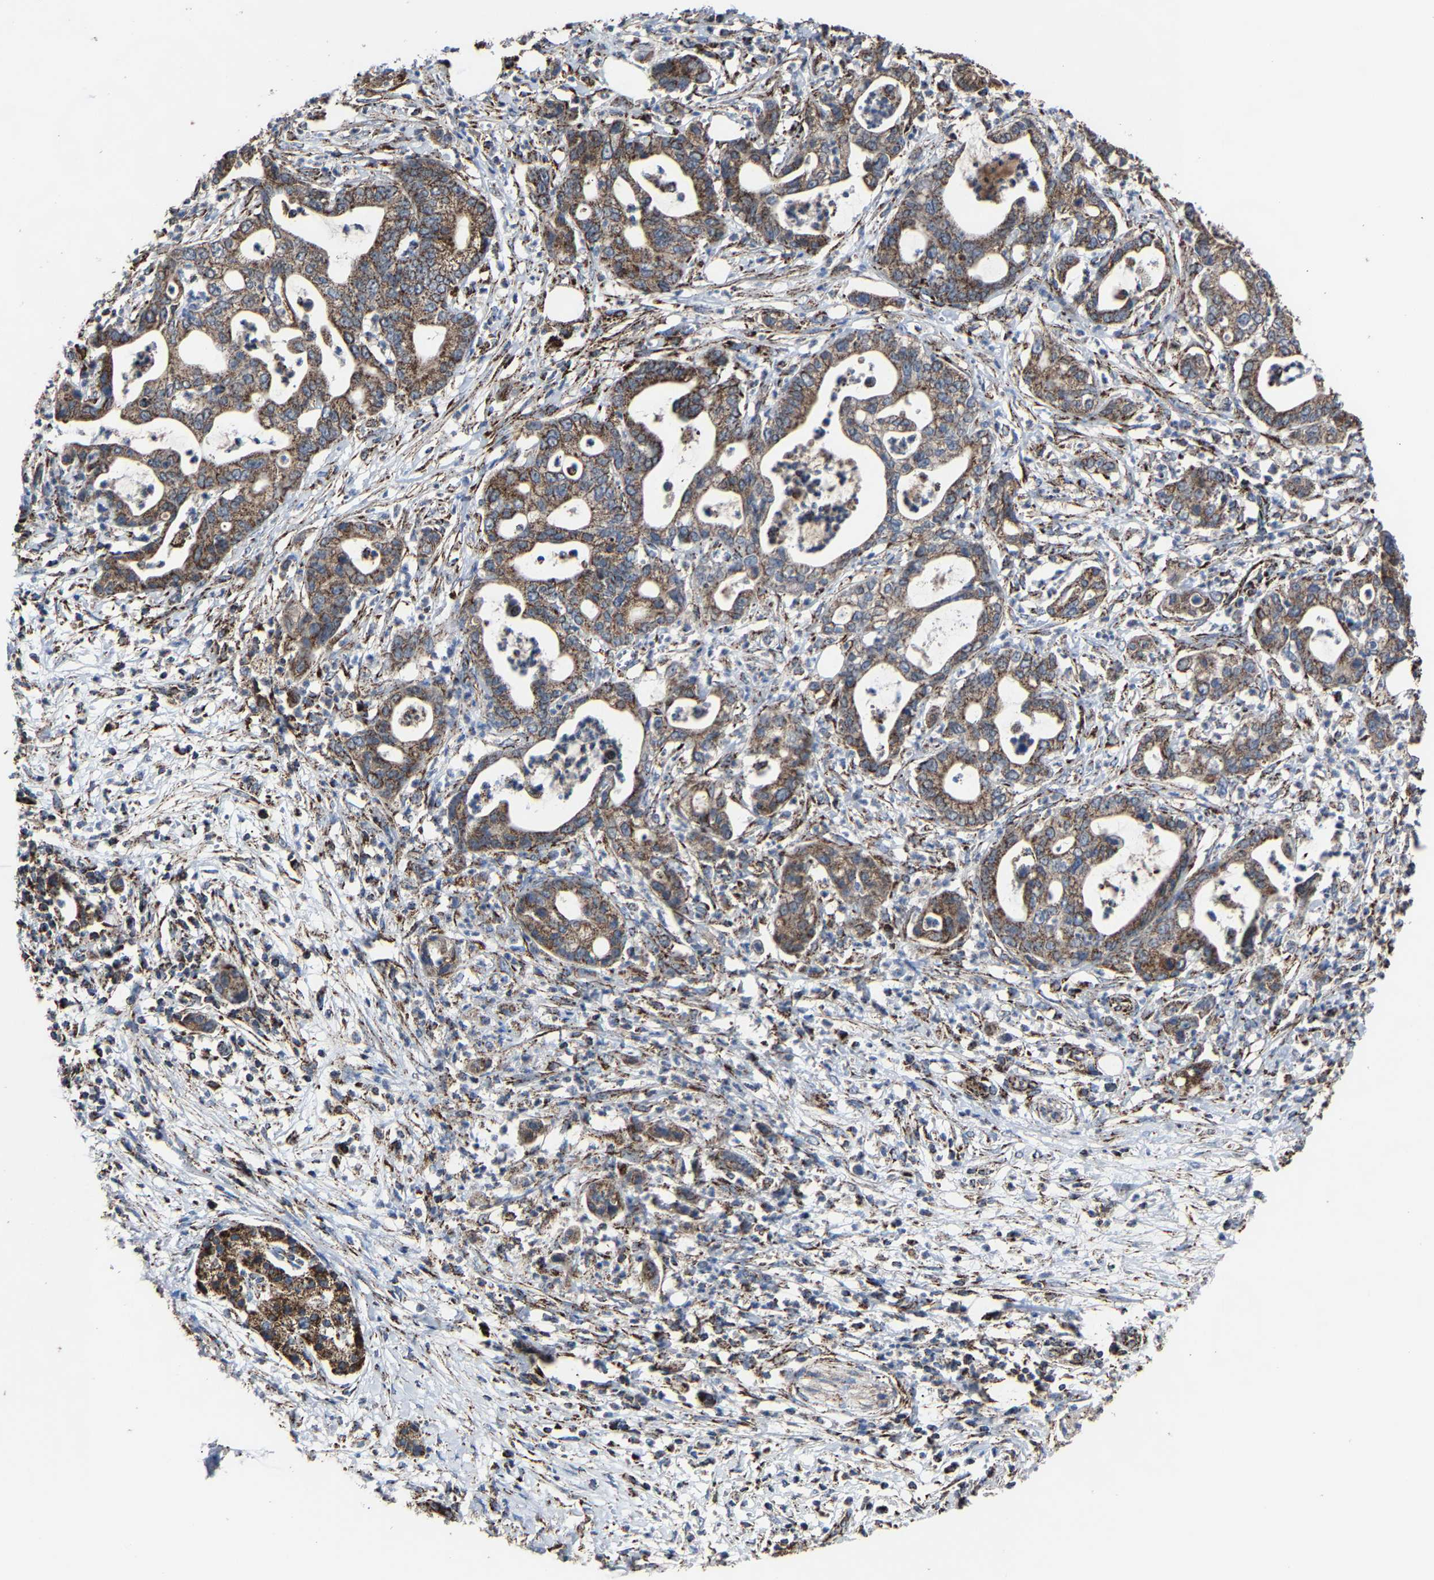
{"staining": {"intensity": "moderate", "quantity": ">75%", "location": "cytoplasmic/membranous"}, "tissue": "pancreatic cancer", "cell_type": "Tumor cells", "image_type": "cancer", "snomed": [{"axis": "morphology", "description": "Adenocarcinoma, NOS"}, {"axis": "topography", "description": "Pancreas"}], "caption": "The immunohistochemical stain highlights moderate cytoplasmic/membranous expression in tumor cells of pancreatic cancer (adenocarcinoma) tissue. (brown staining indicates protein expression, while blue staining denotes nuclei).", "gene": "NDUFV3", "patient": {"sex": "male", "age": 69}}